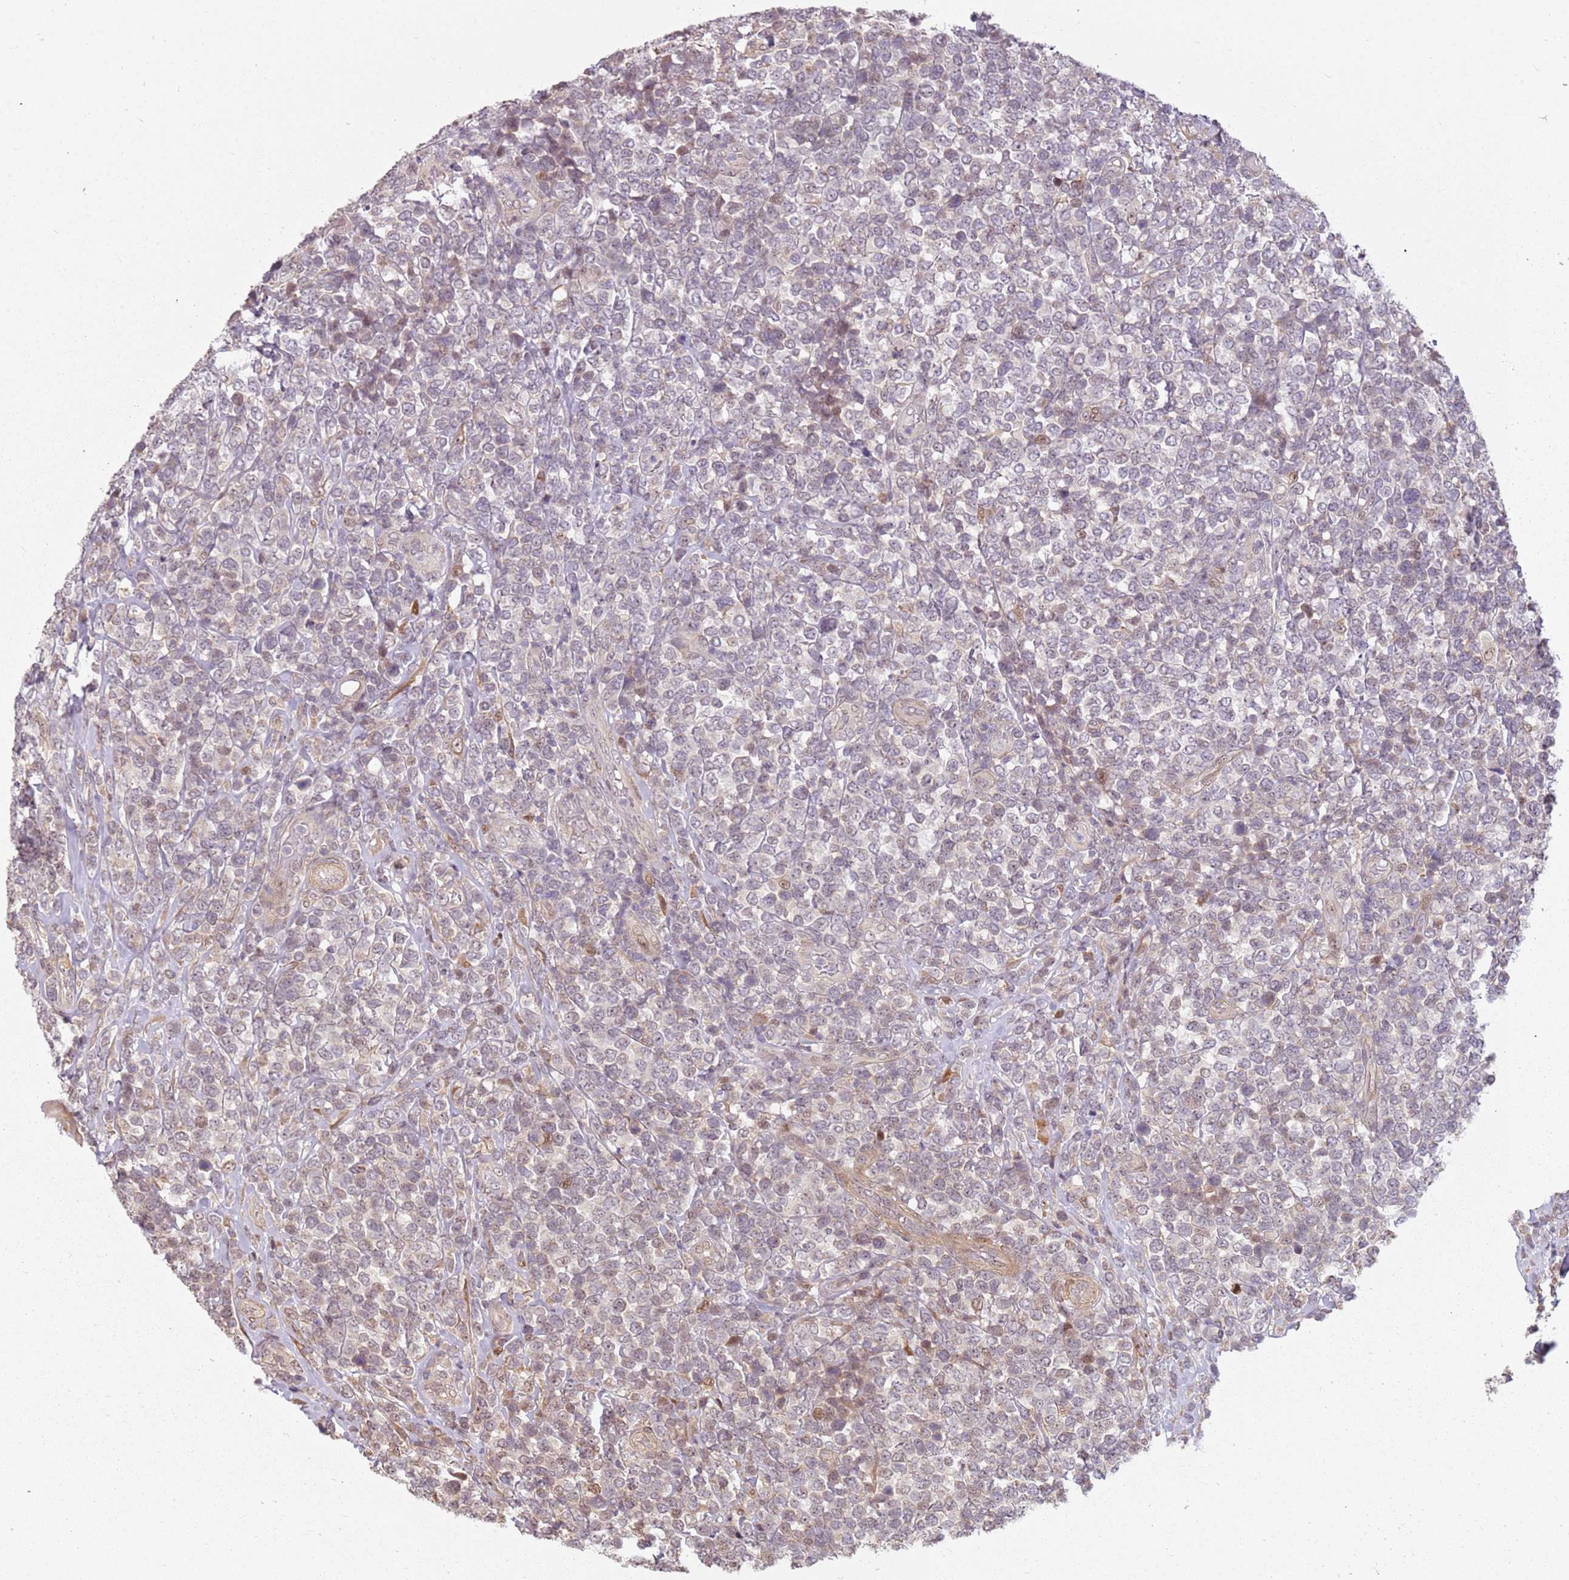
{"staining": {"intensity": "weak", "quantity": "<25%", "location": "nuclear"}, "tissue": "lymphoma", "cell_type": "Tumor cells", "image_type": "cancer", "snomed": [{"axis": "morphology", "description": "Malignant lymphoma, non-Hodgkin's type, High grade"}, {"axis": "topography", "description": "Soft tissue"}], "caption": "Tumor cells show no significant staining in lymphoma. The staining was performed using DAB to visualize the protein expression in brown, while the nuclei were stained in blue with hematoxylin (Magnification: 20x).", "gene": "CHURC1", "patient": {"sex": "female", "age": 56}}